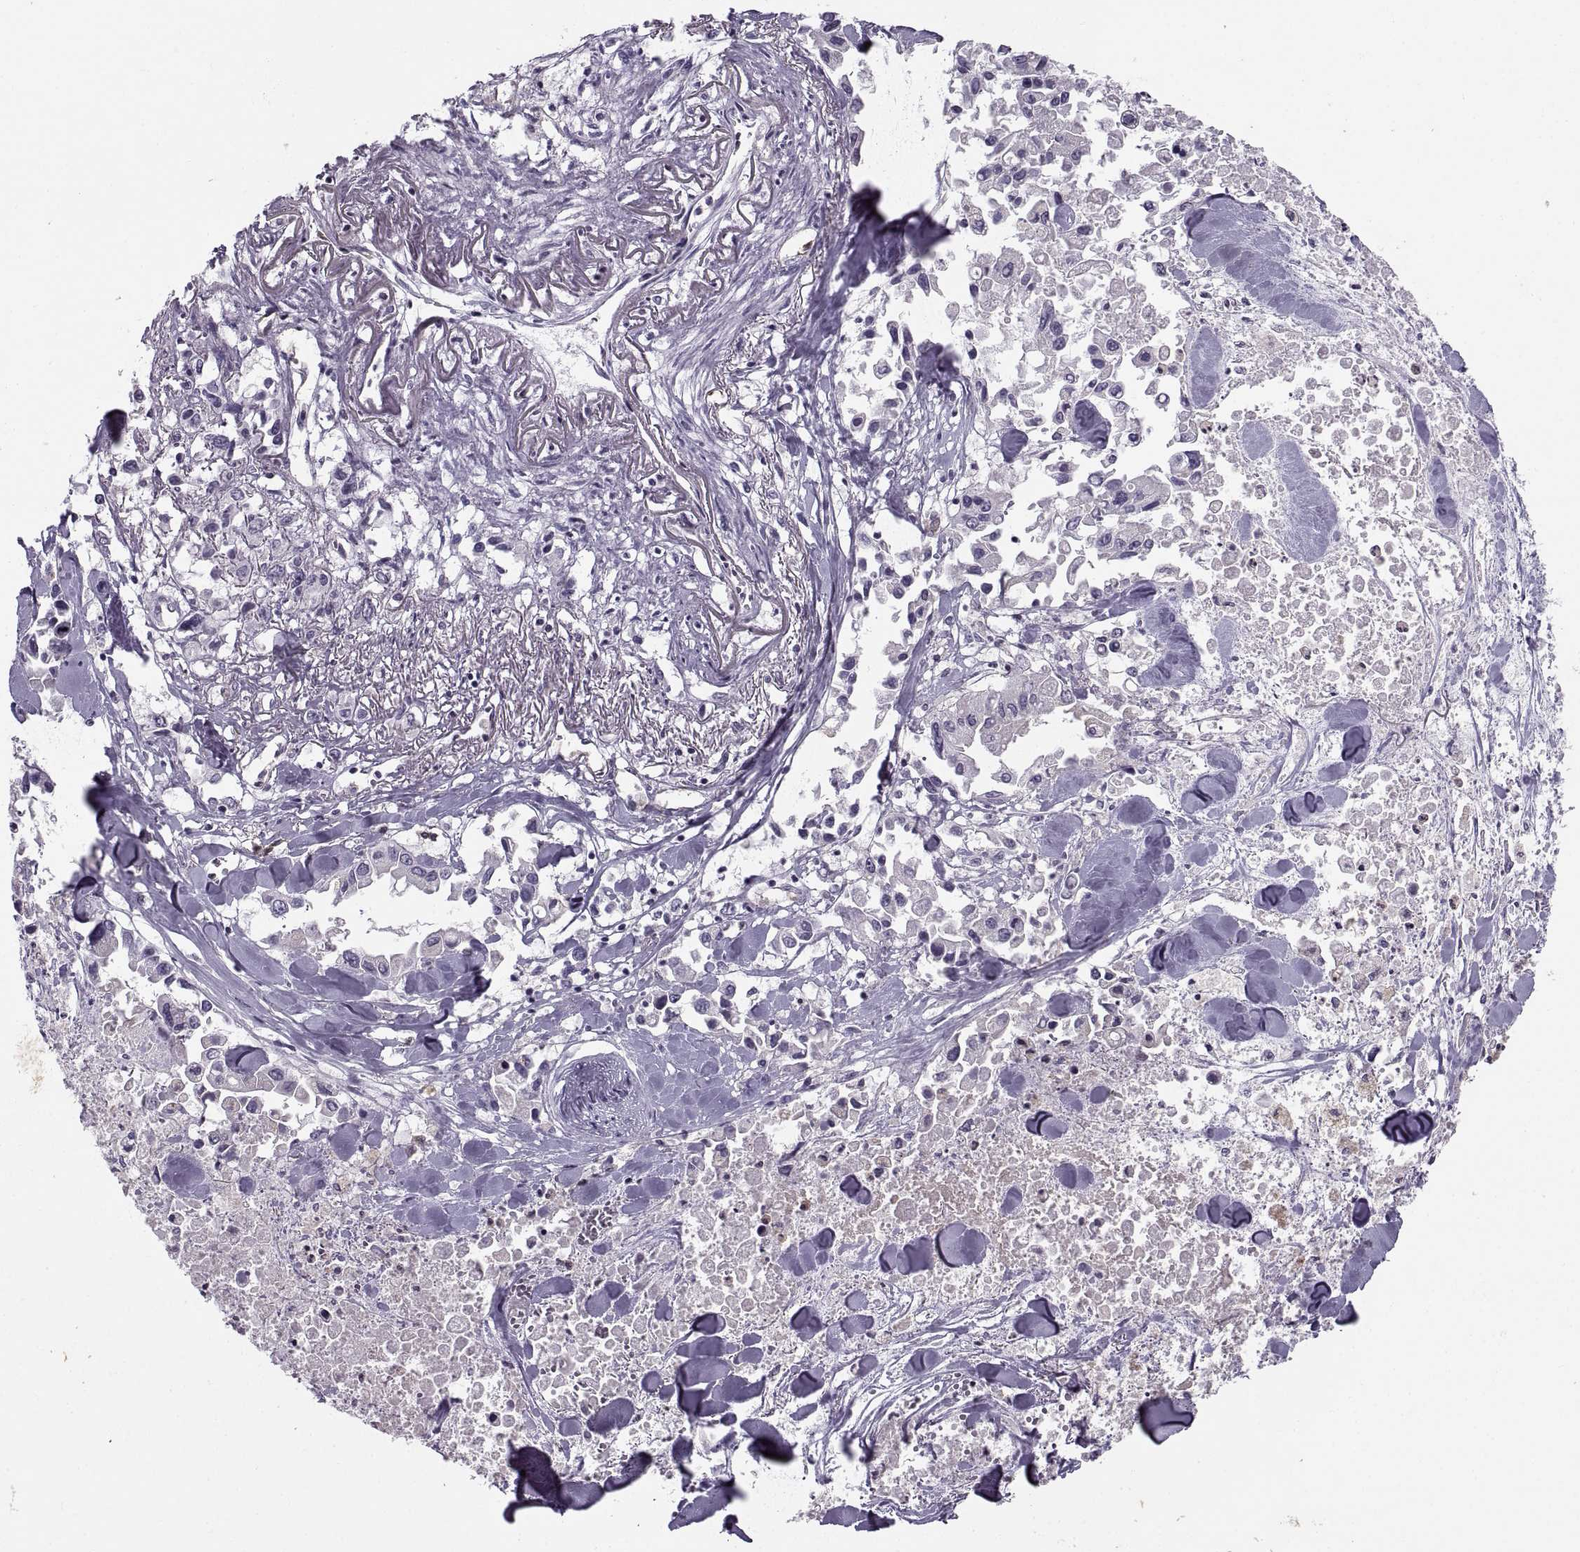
{"staining": {"intensity": "negative", "quantity": "none", "location": "none"}, "tissue": "pancreatic cancer", "cell_type": "Tumor cells", "image_type": "cancer", "snomed": [{"axis": "morphology", "description": "Adenocarcinoma, NOS"}, {"axis": "topography", "description": "Pancreas"}], "caption": "A histopathology image of human pancreatic adenocarcinoma is negative for staining in tumor cells.", "gene": "RALB", "patient": {"sex": "female", "age": 83}}